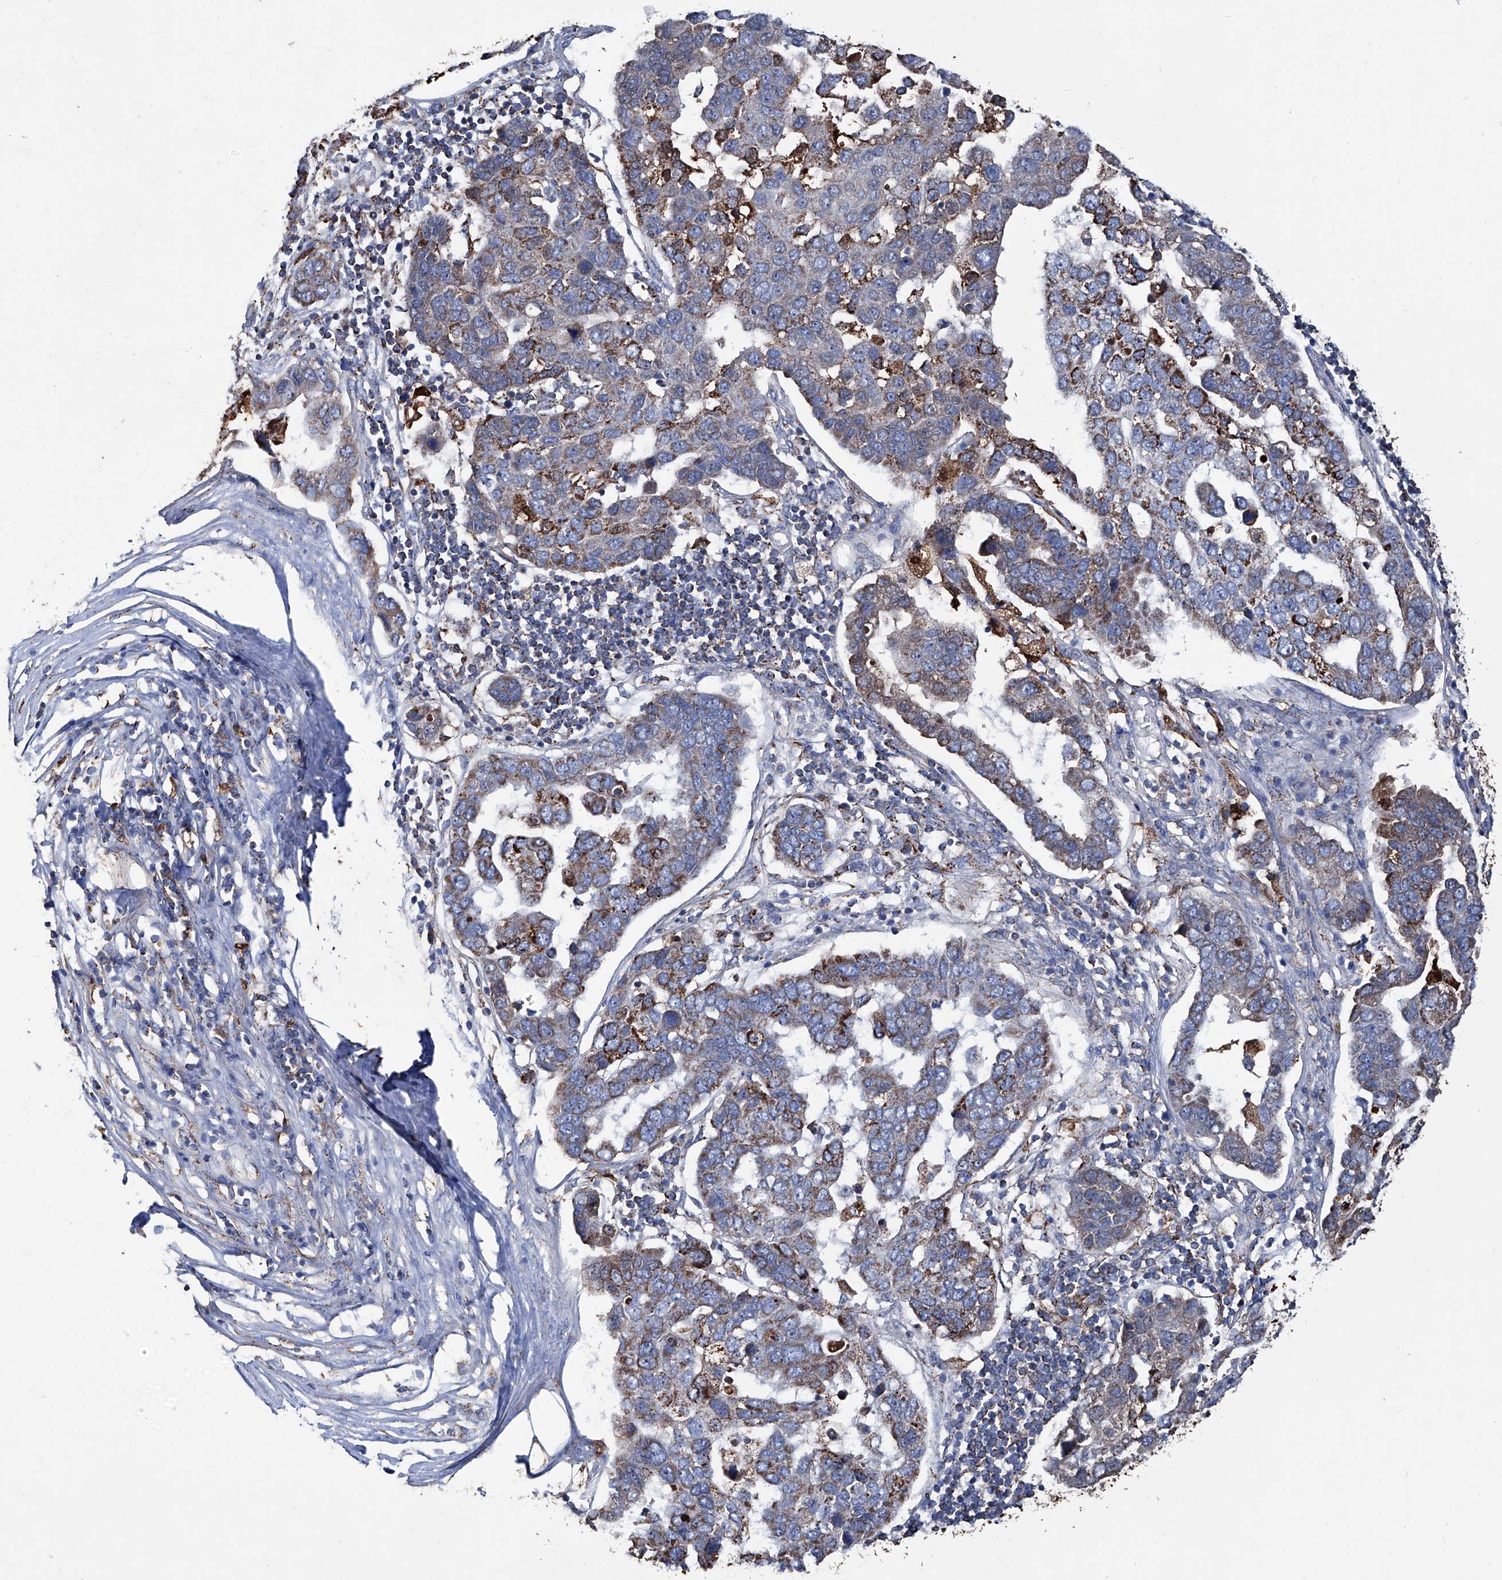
{"staining": {"intensity": "strong", "quantity": "25%-75%", "location": "cytoplasmic/membranous"}, "tissue": "pancreatic cancer", "cell_type": "Tumor cells", "image_type": "cancer", "snomed": [{"axis": "morphology", "description": "Adenocarcinoma, NOS"}, {"axis": "topography", "description": "Pancreas"}], "caption": "Pancreatic adenocarcinoma stained for a protein displays strong cytoplasmic/membranous positivity in tumor cells. The protein of interest is stained brown, and the nuclei are stained in blue (DAB IHC with brightfield microscopy, high magnification).", "gene": "NHS", "patient": {"sex": "female", "age": 61}}